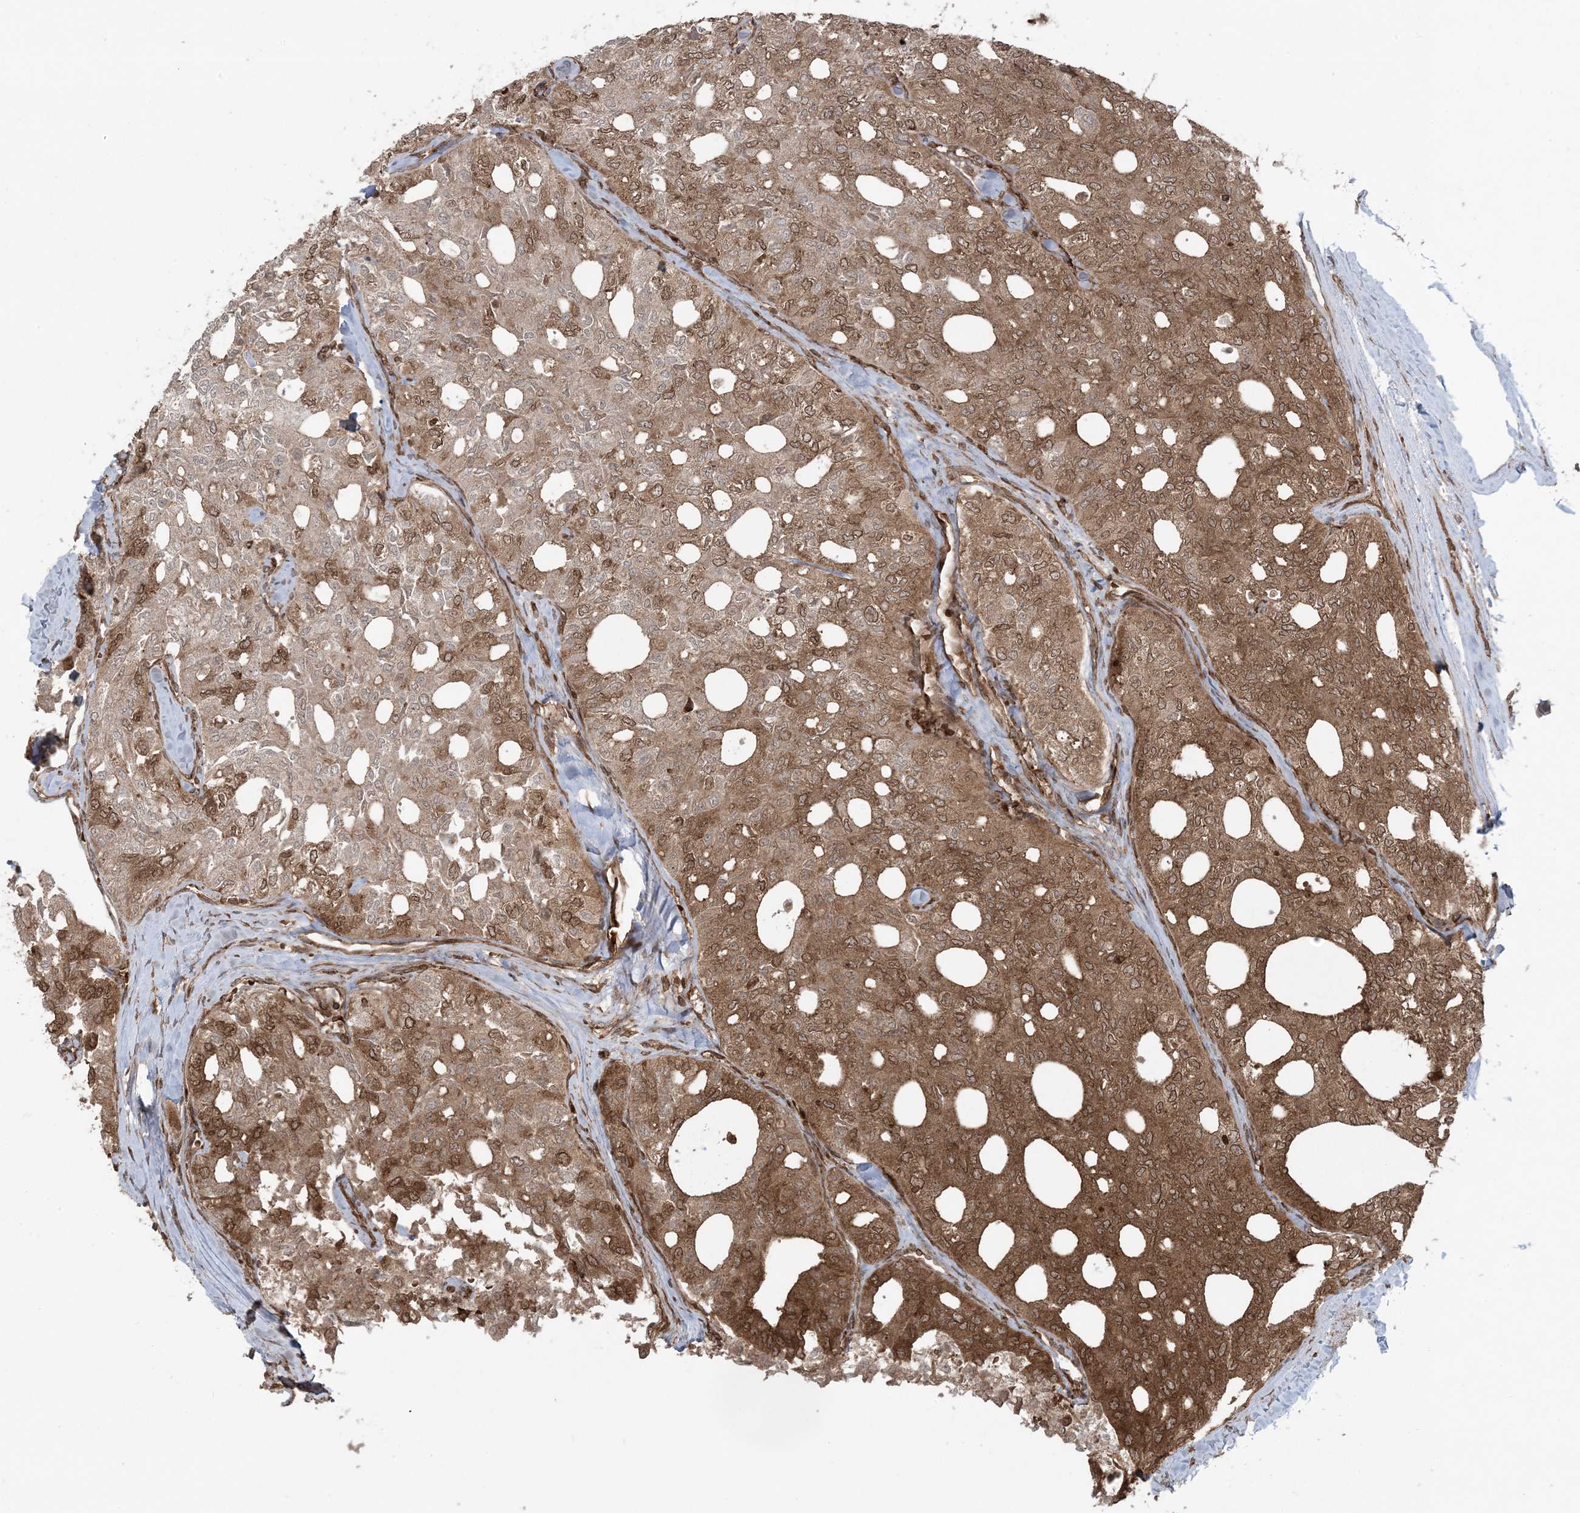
{"staining": {"intensity": "moderate", "quantity": ">75%", "location": "cytoplasmic/membranous,nuclear"}, "tissue": "thyroid cancer", "cell_type": "Tumor cells", "image_type": "cancer", "snomed": [{"axis": "morphology", "description": "Follicular adenoma carcinoma, NOS"}, {"axis": "topography", "description": "Thyroid gland"}], "caption": "Immunohistochemical staining of human thyroid follicular adenoma carcinoma shows moderate cytoplasmic/membranous and nuclear protein staining in approximately >75% of tumor cells.", "gene": "DDX19B", "patient": {"sex": "male", "age": 75}}